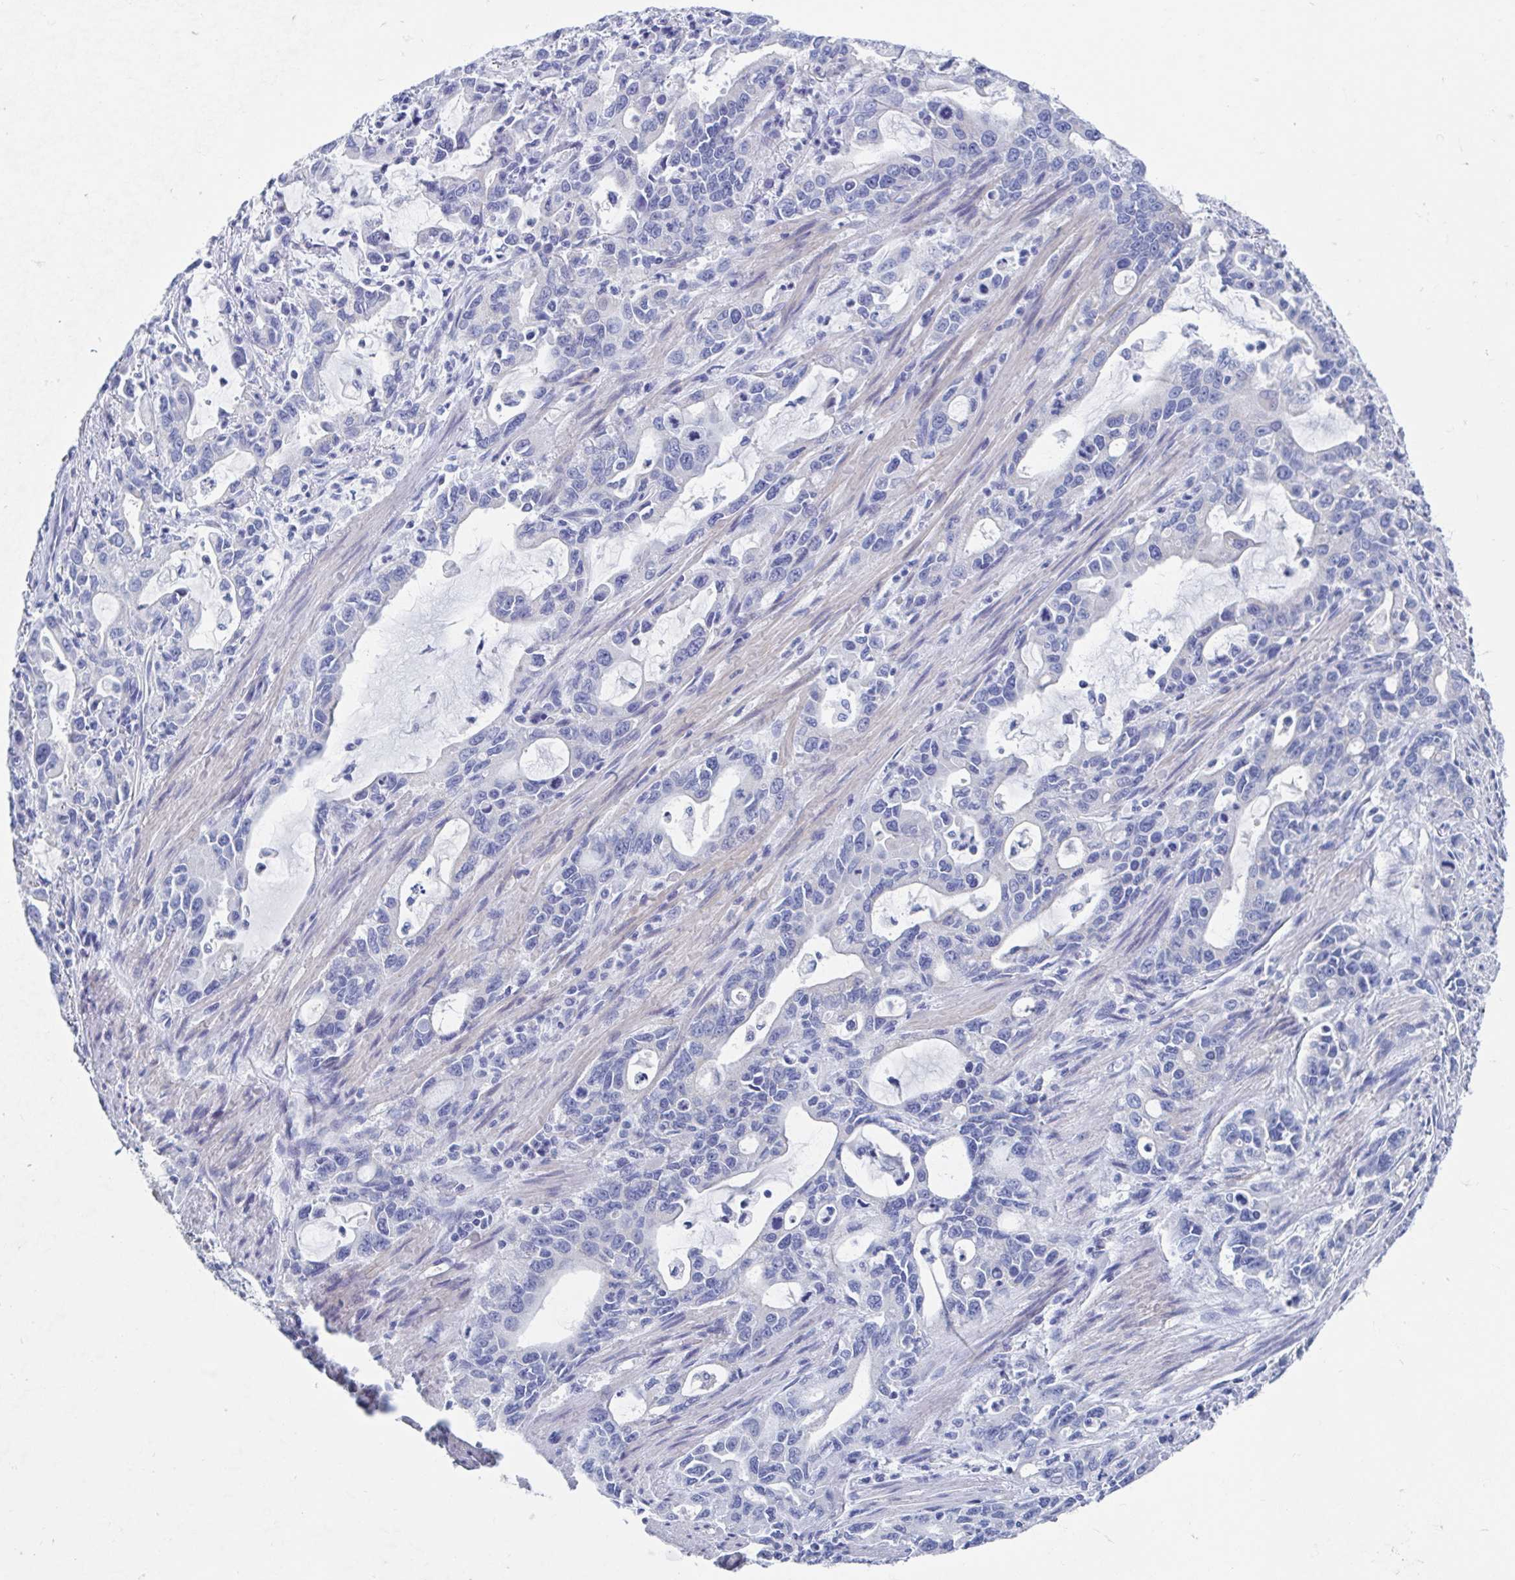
{"staining": {"intensity": "negative", "quantity": "none", "location": "none"}, "tissue": "stomach cancer", "cell_type": "Tumor cells", "image_type": "cancer", "snomed": [{"axis": "morphology", "description": "Adenocarcinoma, NOS"}, {"axis": "topography", "description": "Stomach, upper"}], "caption": "Tumor cells are negative for brown protein staining in stomach adenocarcinoma. (Stains: DAB immunohistochemistry with hematoxylin counter stain, Microscopy: brightfield microscopy at high magnification).", "gene": "SHCBP1L", "patient": {"sex": "male", "age": 85}}